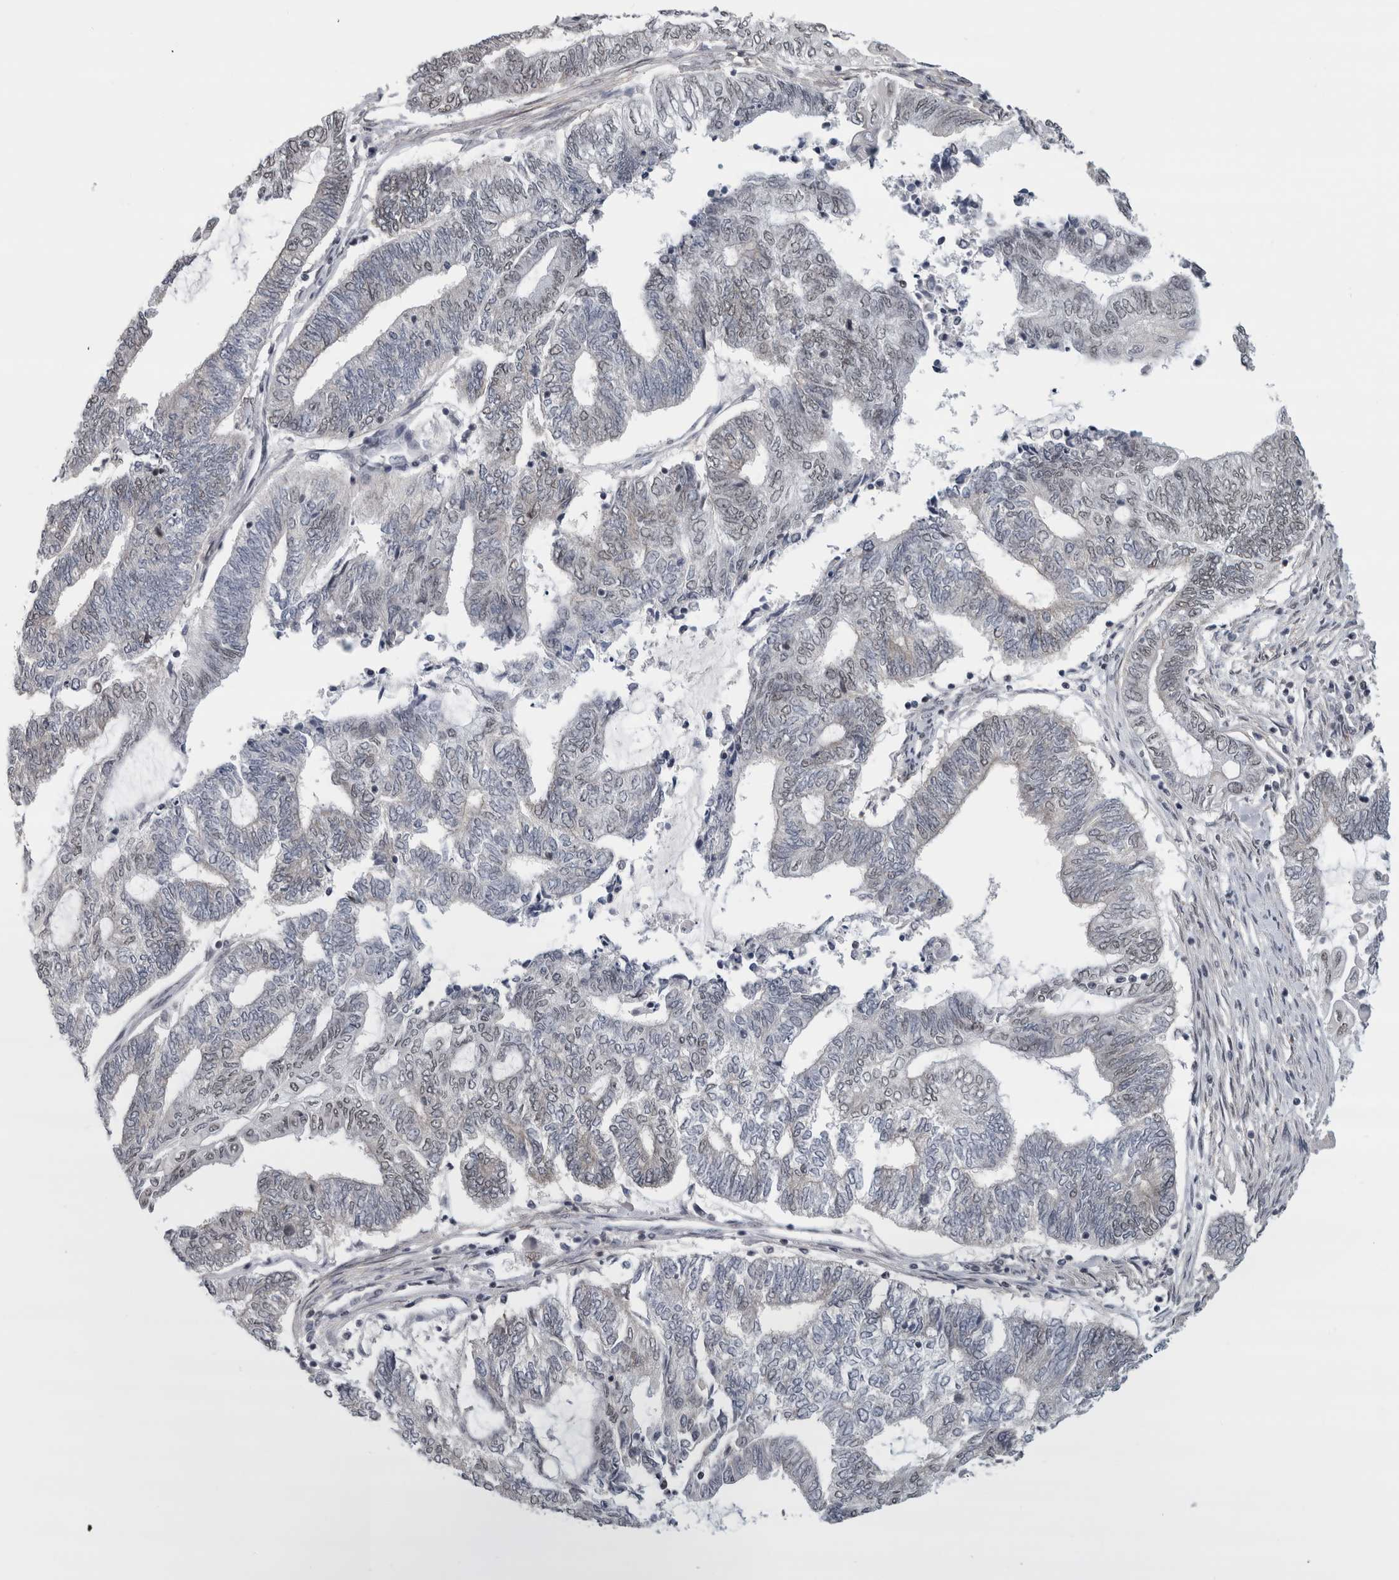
{"staining": {"intensity": "weak", "quantity": "25%-75%", "location": "nuclear"}, "tissue": "endometrial cancer", "cell_type": "Tumor cells", "image_type": "cancer", "snomed": [{"axis": "morphology", "description": "Adenocarcinoma, NOS"}, {"axis": "topography", "description": "Uterus"}, {"axis": "topography", "description": "Endometrium"}], "caption": "Human endometrial adenocarcinoma stained with a brown dye exhibits weak nuclear positive positivity in approximately 25%-75% of tumor cells.", "gene": "ARID4B", "patient": {"sex": "female", "age": 70}}